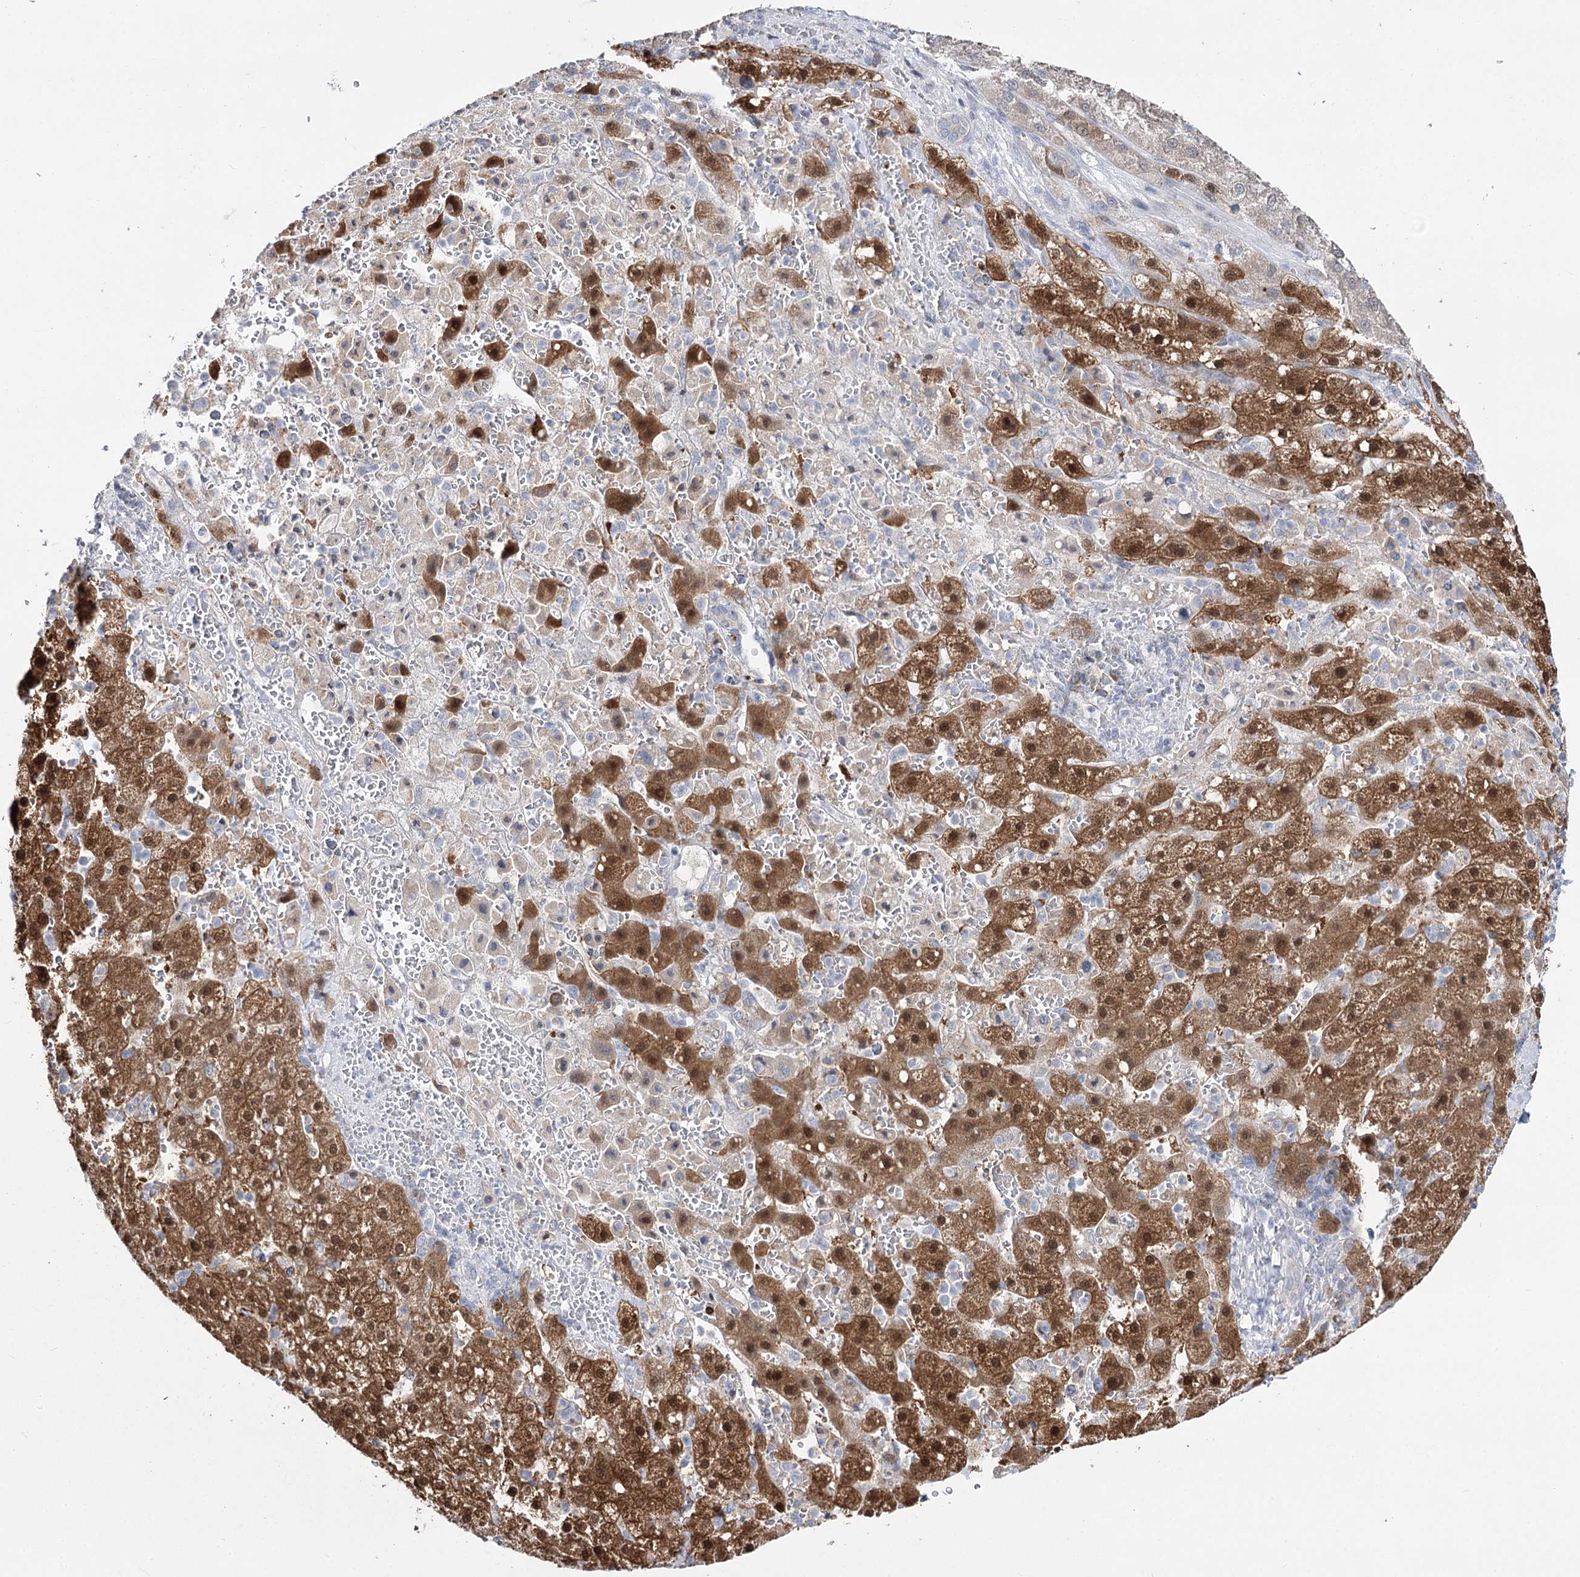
{"staining": {"intensity": "moderate", "quantity": ">75%", "location": "cytoplasmic/membranous,nuclear"}, "tissue": "liver cancer", "cell_type": "Tumor cells", "image_type": "cancer", "snomed": [{"axis": "morphology", "description": "Carcinoma, Hepatocellular, NOS"}, {"axis": "topography", "description": "Liver"}], "caption": "Brown immunohistochemical staining in liver cancer (hepatocellular carcinoma) displays moderate cytoplasmic/membranous and nuclear expression in about >75% of tumor cells.", "gene": "PTGR1", "patient": {"sex": "male", "age": 57}}